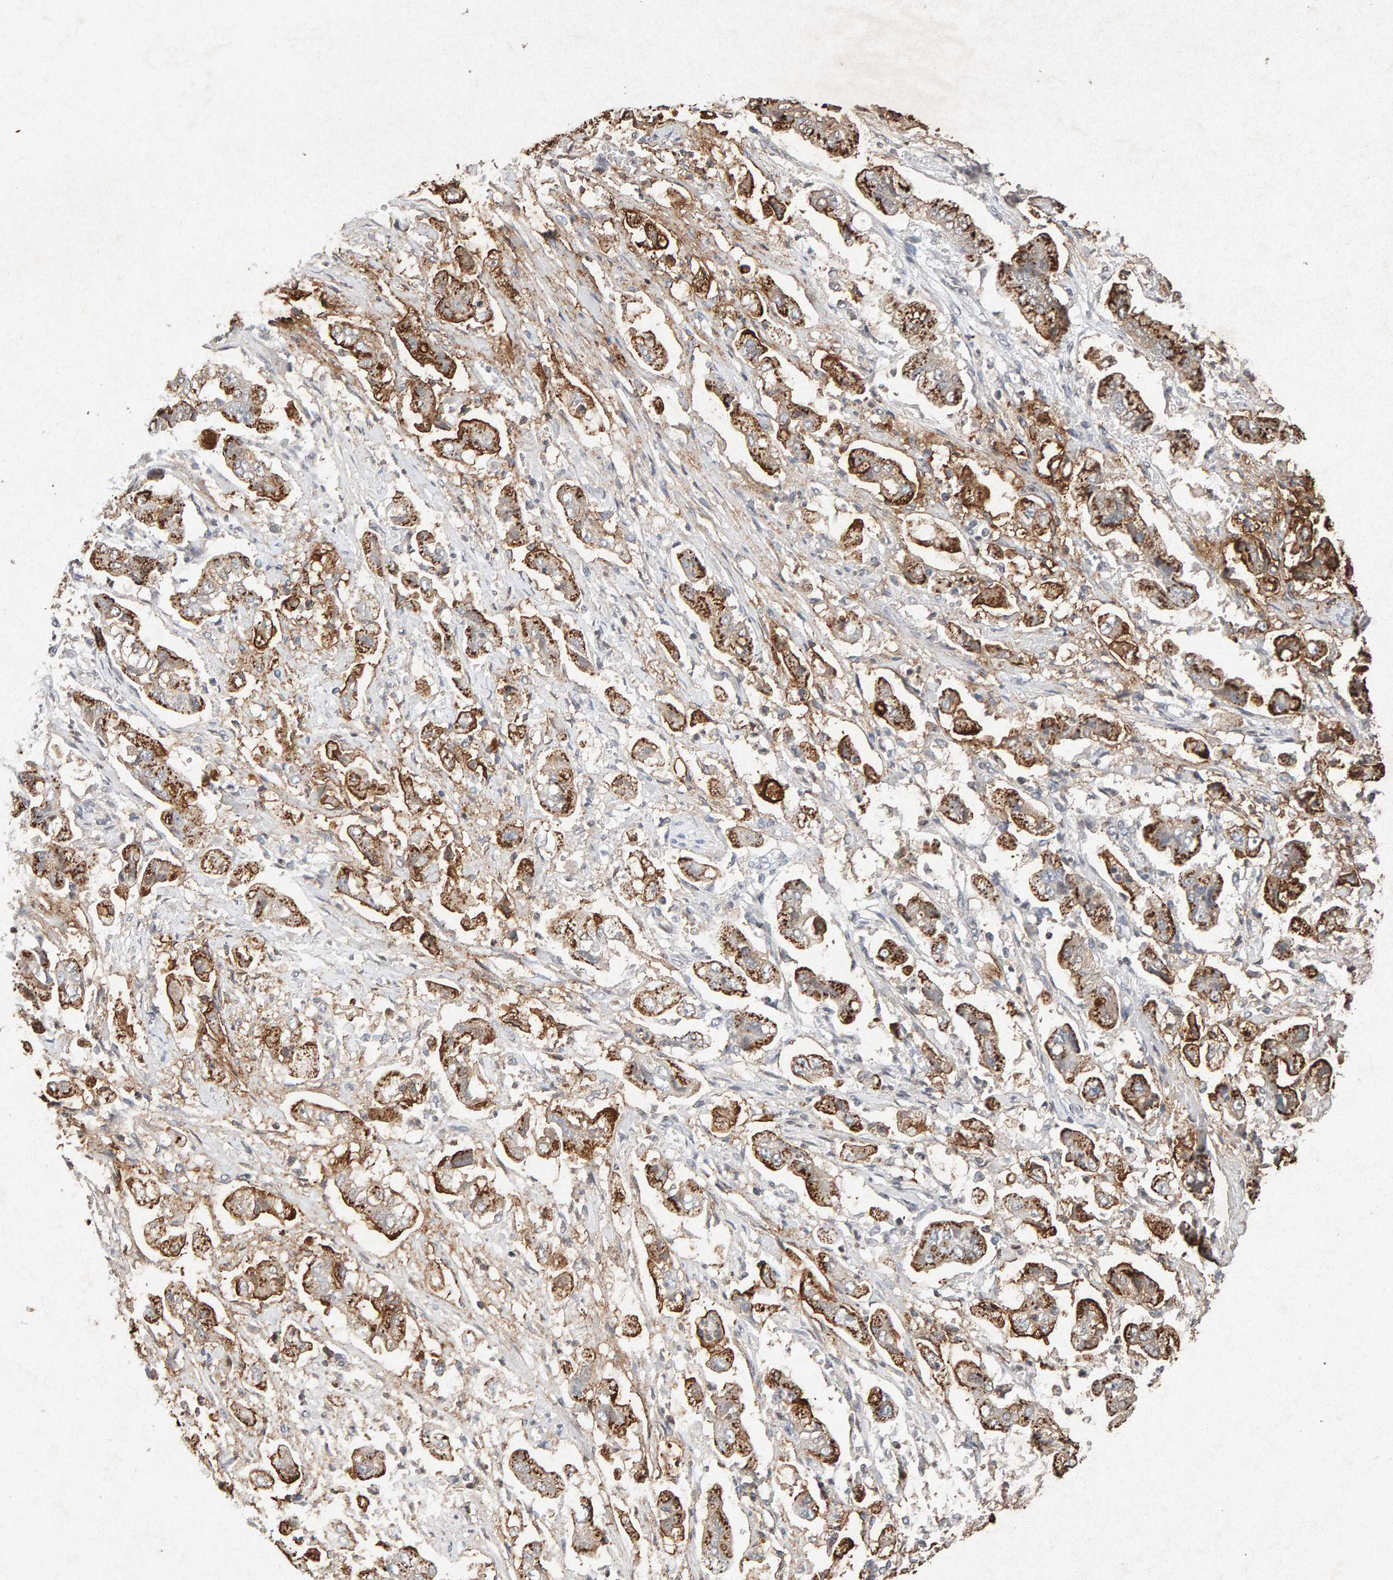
{"staining": {"intensity": "strong", "quantity": ">75%", "location": "cytoplasmic/membranous"}, "tissue": "stomach cancer", "cell_type": "Tumor cells", "image_type": "cancer", "snomed": [{"axis": "morphology", "description": "Adenocarcinoma, NOS"}, {"axis": "topography", "description": "Stomach"}], "caption": "Stomach adenocarcinoma was stained to show a protein in brown. There is high levels of strong cytoplasmic/membranous expression in about >75% of tumor cells.", "gene": "PTPRM", "patient": {"sex": "male", "age": 62}}